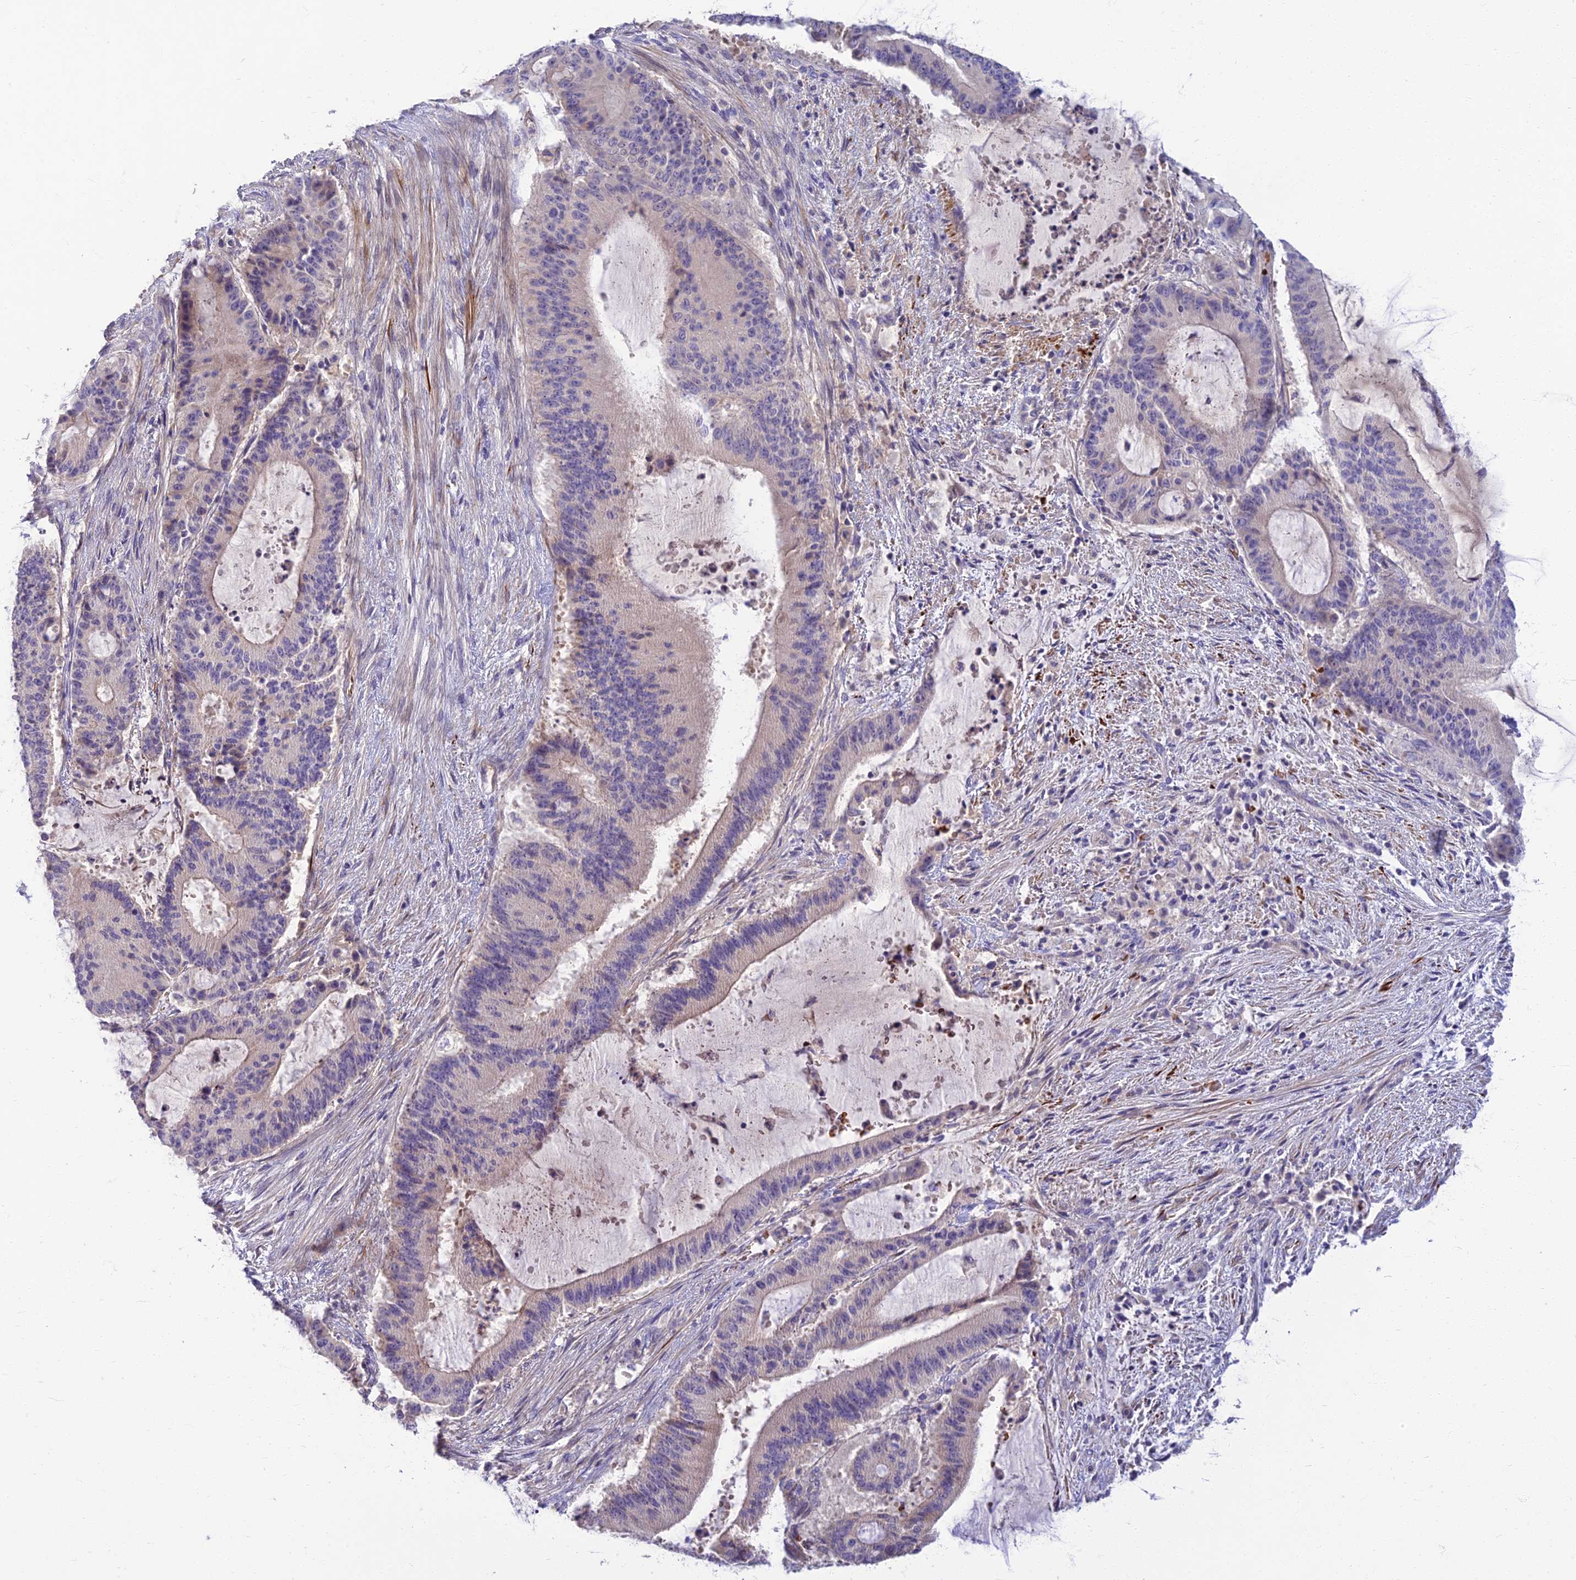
{"staining": {"intensity": "negative", "quantity": "none", "location": "none"}, "tissue": "liver cancer", "cell_type": "Tumor cells", "image_type": "cancer", "snomed": [{"axis": "morphology", "description": "Normal tissue, NOS"}, {"axis": "morphology", "description": "Cholangiocarcinoma"}, {"axis": "topography", "description": "Liver"}, {"axis": "topography", "description": "Peripheral nerve tissue"}], "caption": "A high-resolution micrograph shows IHC staining of liver cancer (cholangiocarcinoma), which shows no significant staining in tumor cells. (Immunohistochemistry (ihc), brightfield microscopy, high magnification).", "gene": "CLIP4", "patient": {"sex": "female", "age": 73}}